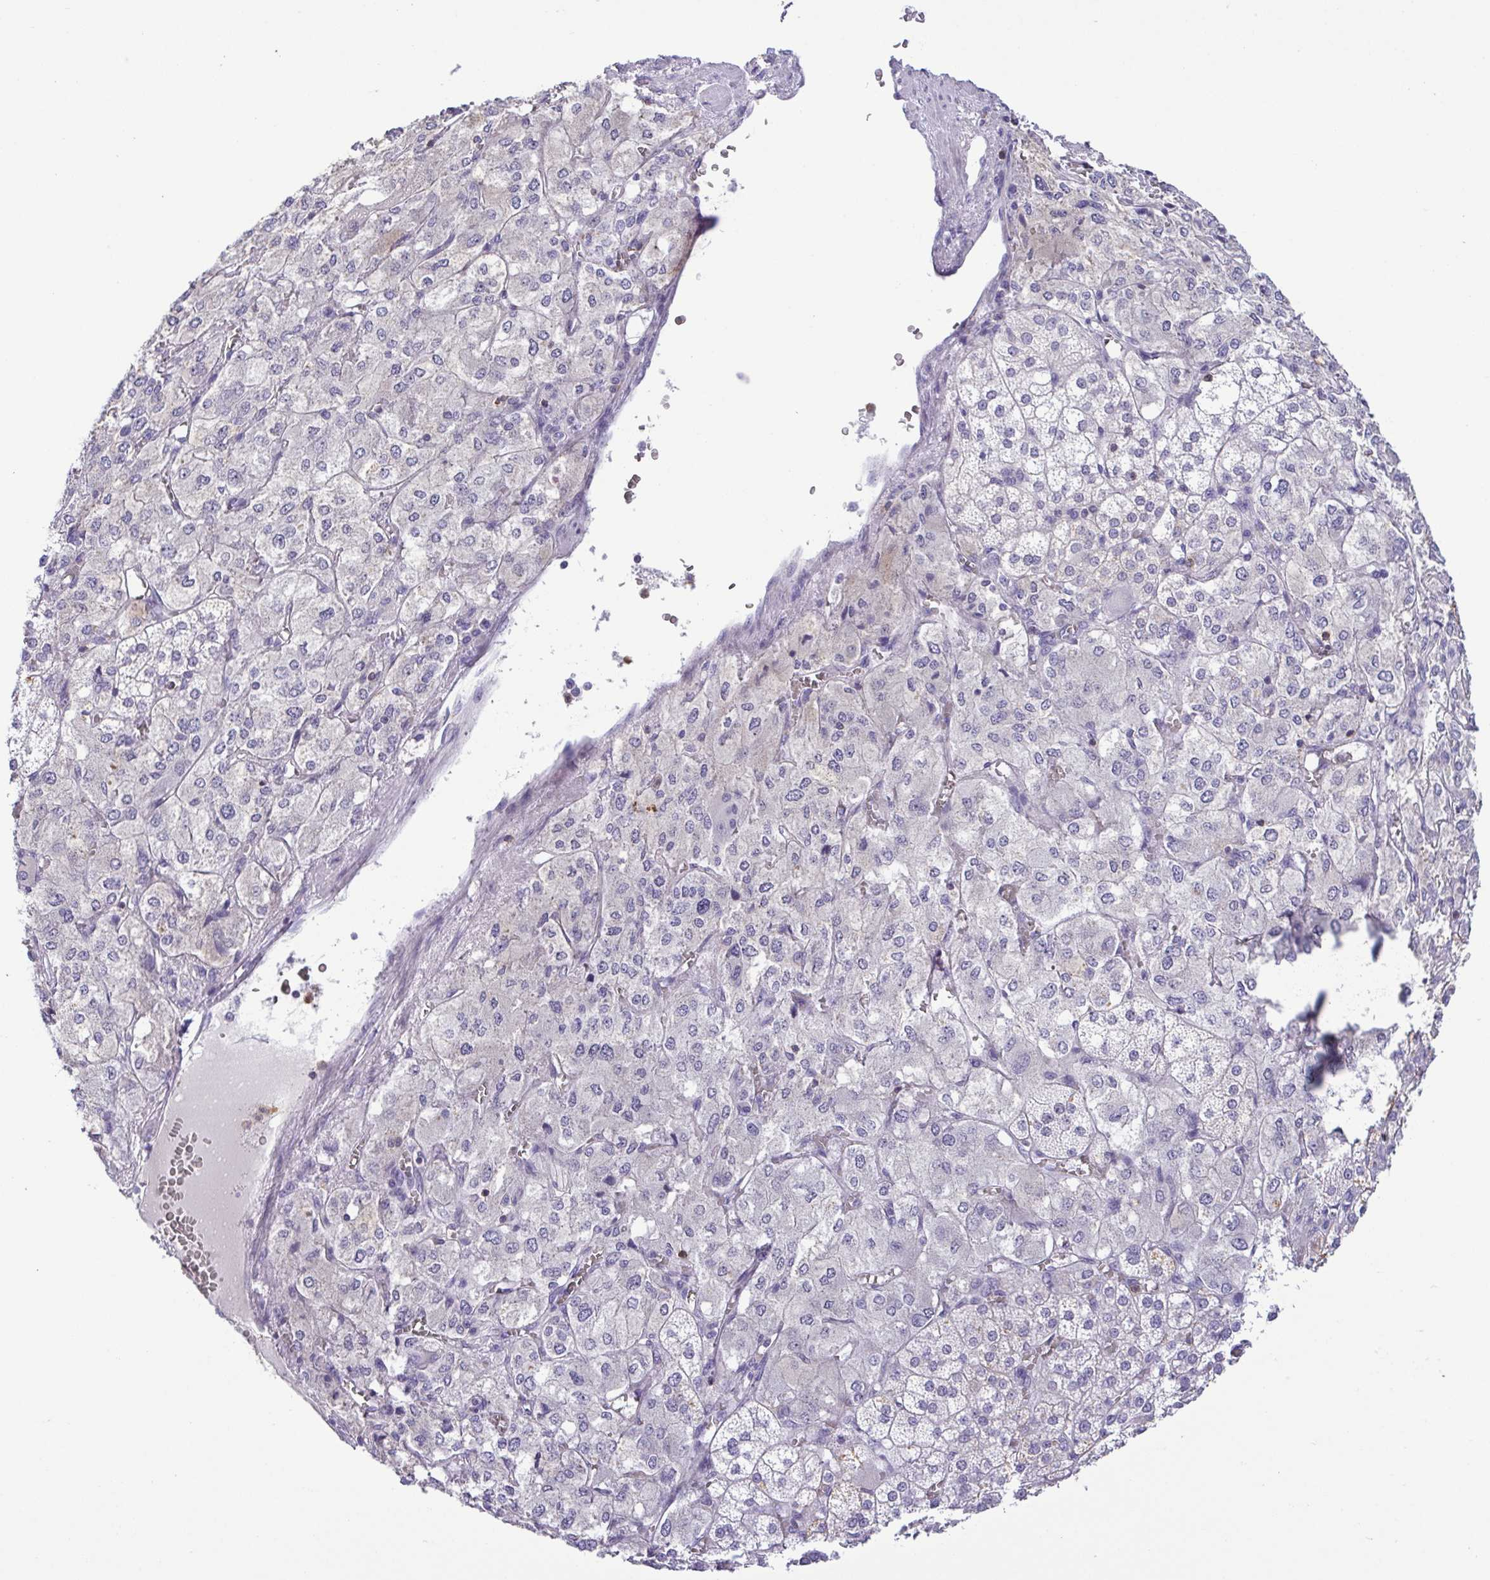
{"staining": {"intensity": "weak", "quantity": "<25%", "location": "cytoplasmic/membranous,nuclear"}, "tissue": "adrenal gland", "cell_type": "Glandular cells", "image_type": "normal", "snomed": [{"axis": "morphology", "description": "Normal tissue, NOS"}, {"axis": "topography", "description": "Adrenal gland"}], "caption": "Adrenal gland was stained to show a protein in brown. There is no significant positivity in glandular cells. (IHC, brightfield microscopy, high magnification).", "gene": "PGLYRP1", "patient": {"sex": "female", "age": 60}}